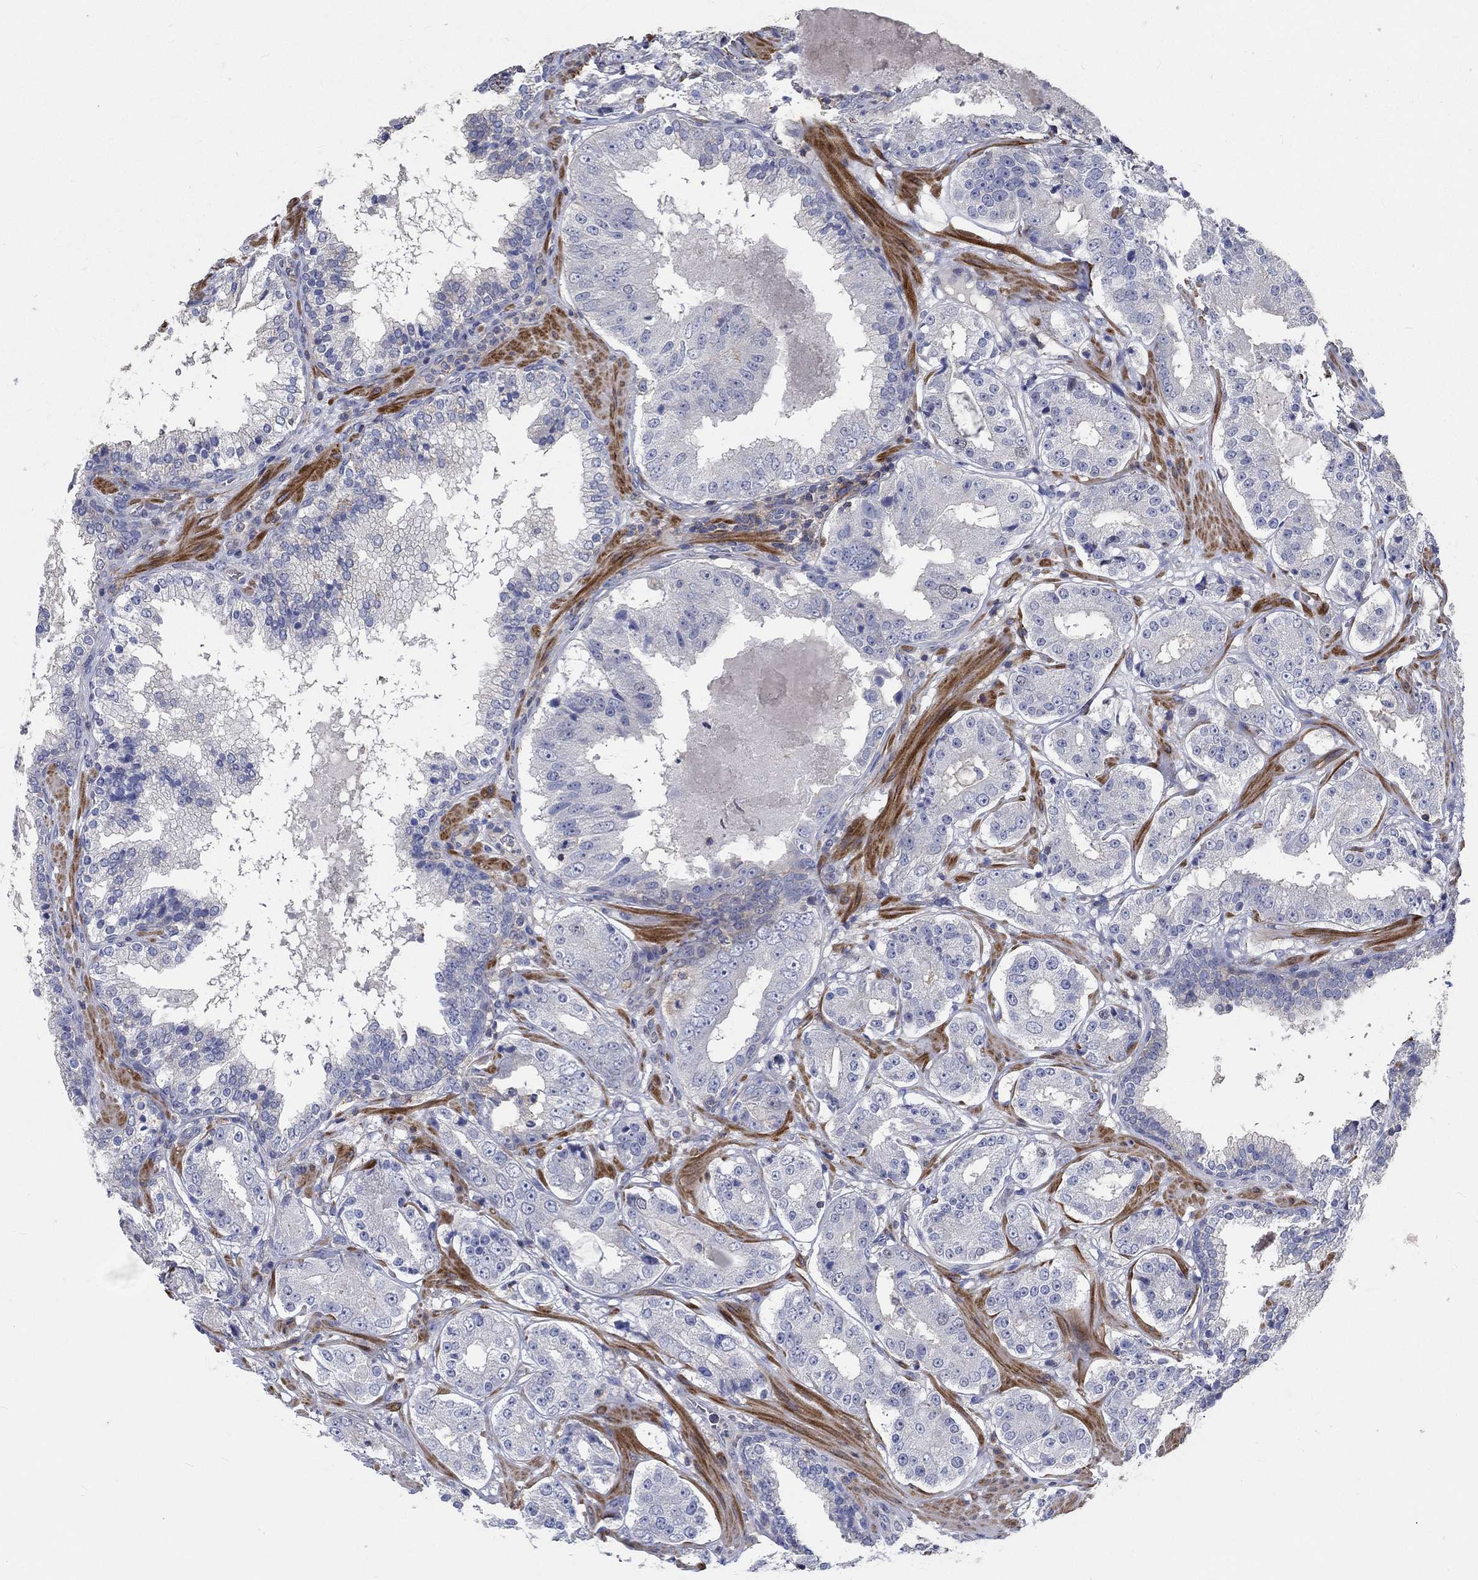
{"staining": {"intensity": "negative", "quantity": "none", "location": "none"}, "tissue": "prostate cancer", "cell_type": "Tumor cells", "image_type": "cancer", "snomed": [{"axis": "morphology", "description": "Adenocarcinoma, Low grade"}, {"axis": "topography", "description": "Prostate"}], "caption": "Tumor cells show no significant positivity in prostate cancer. (DAB immunohistochemistry with hematoxylin counter stain).", "gene": "TNFAIP8L3", "patient": {"sex": "male", "age": 60}}